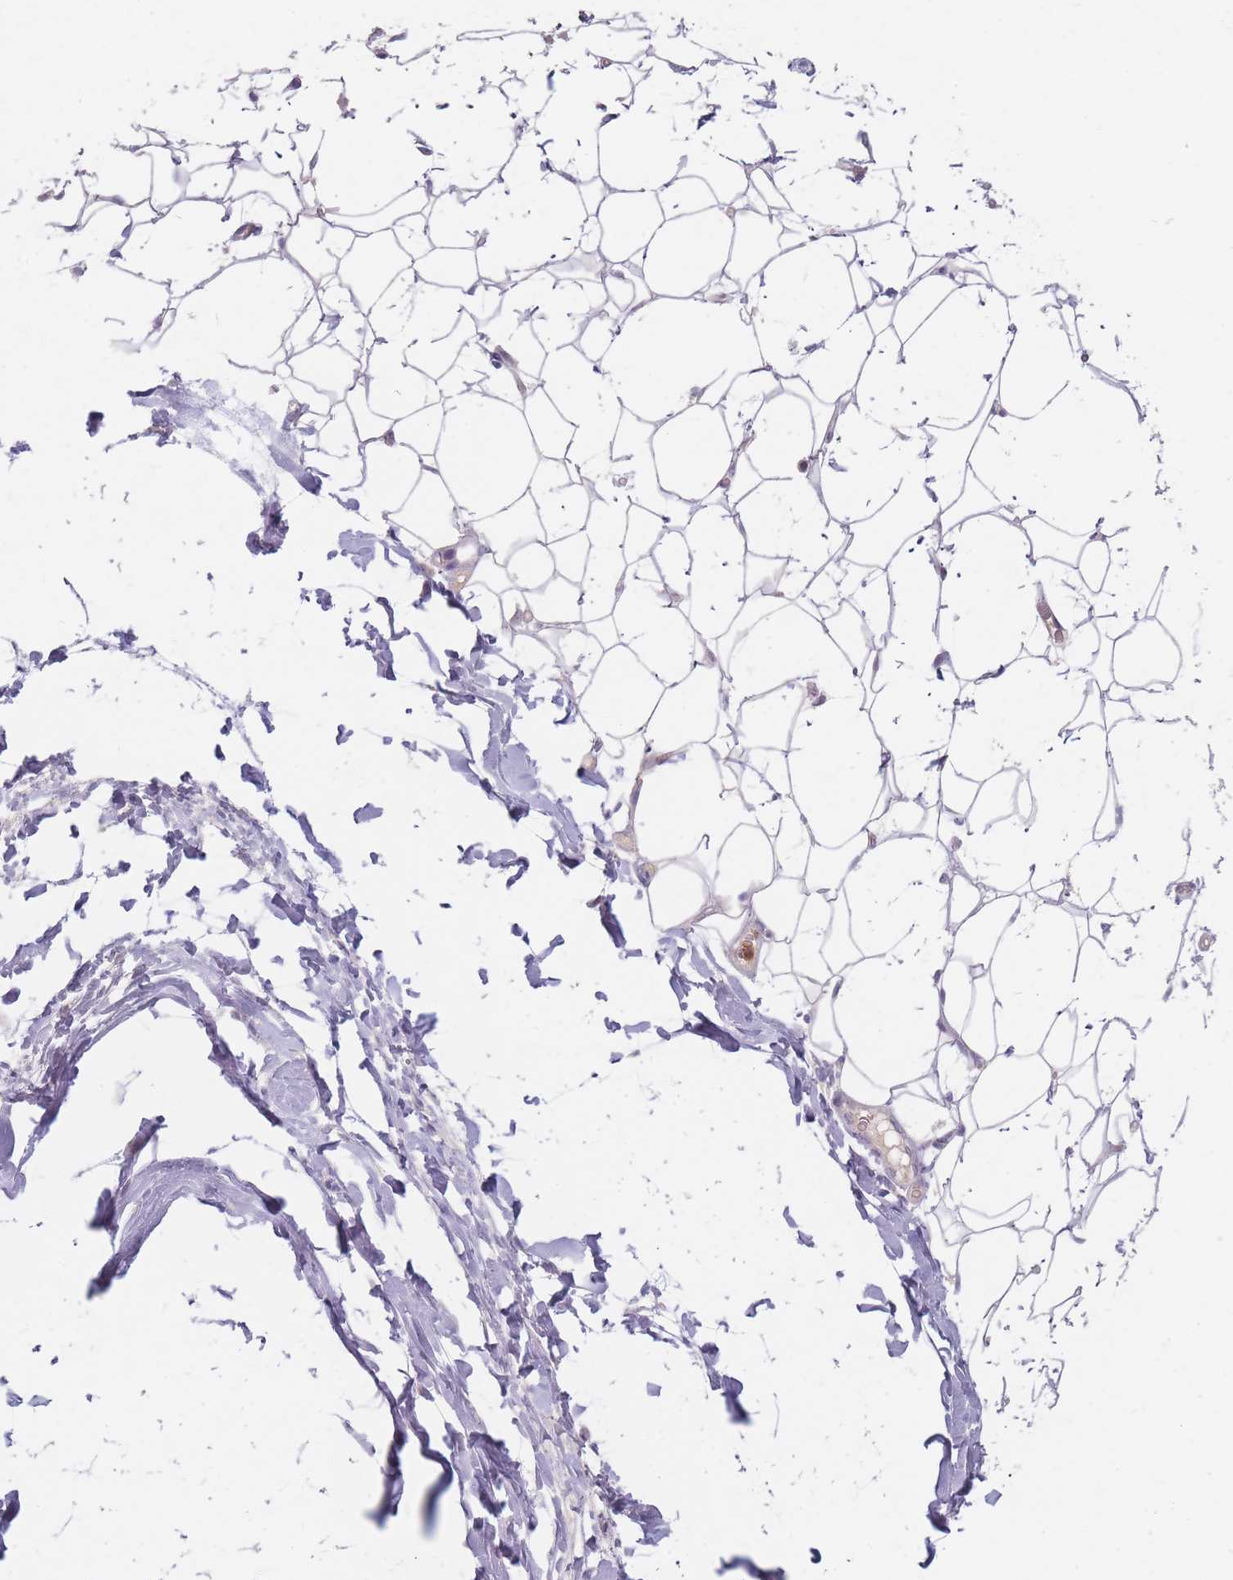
{"staining": {"intensity": "negative", "quantity": "none", "location": "none"}, "tissue": "adipose tissue", "cell_type": "Adipocytes", "image_type": "normal", "snomed": [{"axis": "morphology", "description": "Normal tissue, NOS"}, {"axis": "topography", "description": "Breast"}], "caption": "Adipocytes show no significant positivity in unremarkable adipose tissue. (DAB immunohistochemistry, high magnification).", "gene": "CHCHD7", "patient": {"sex": "female", "age": 26}}